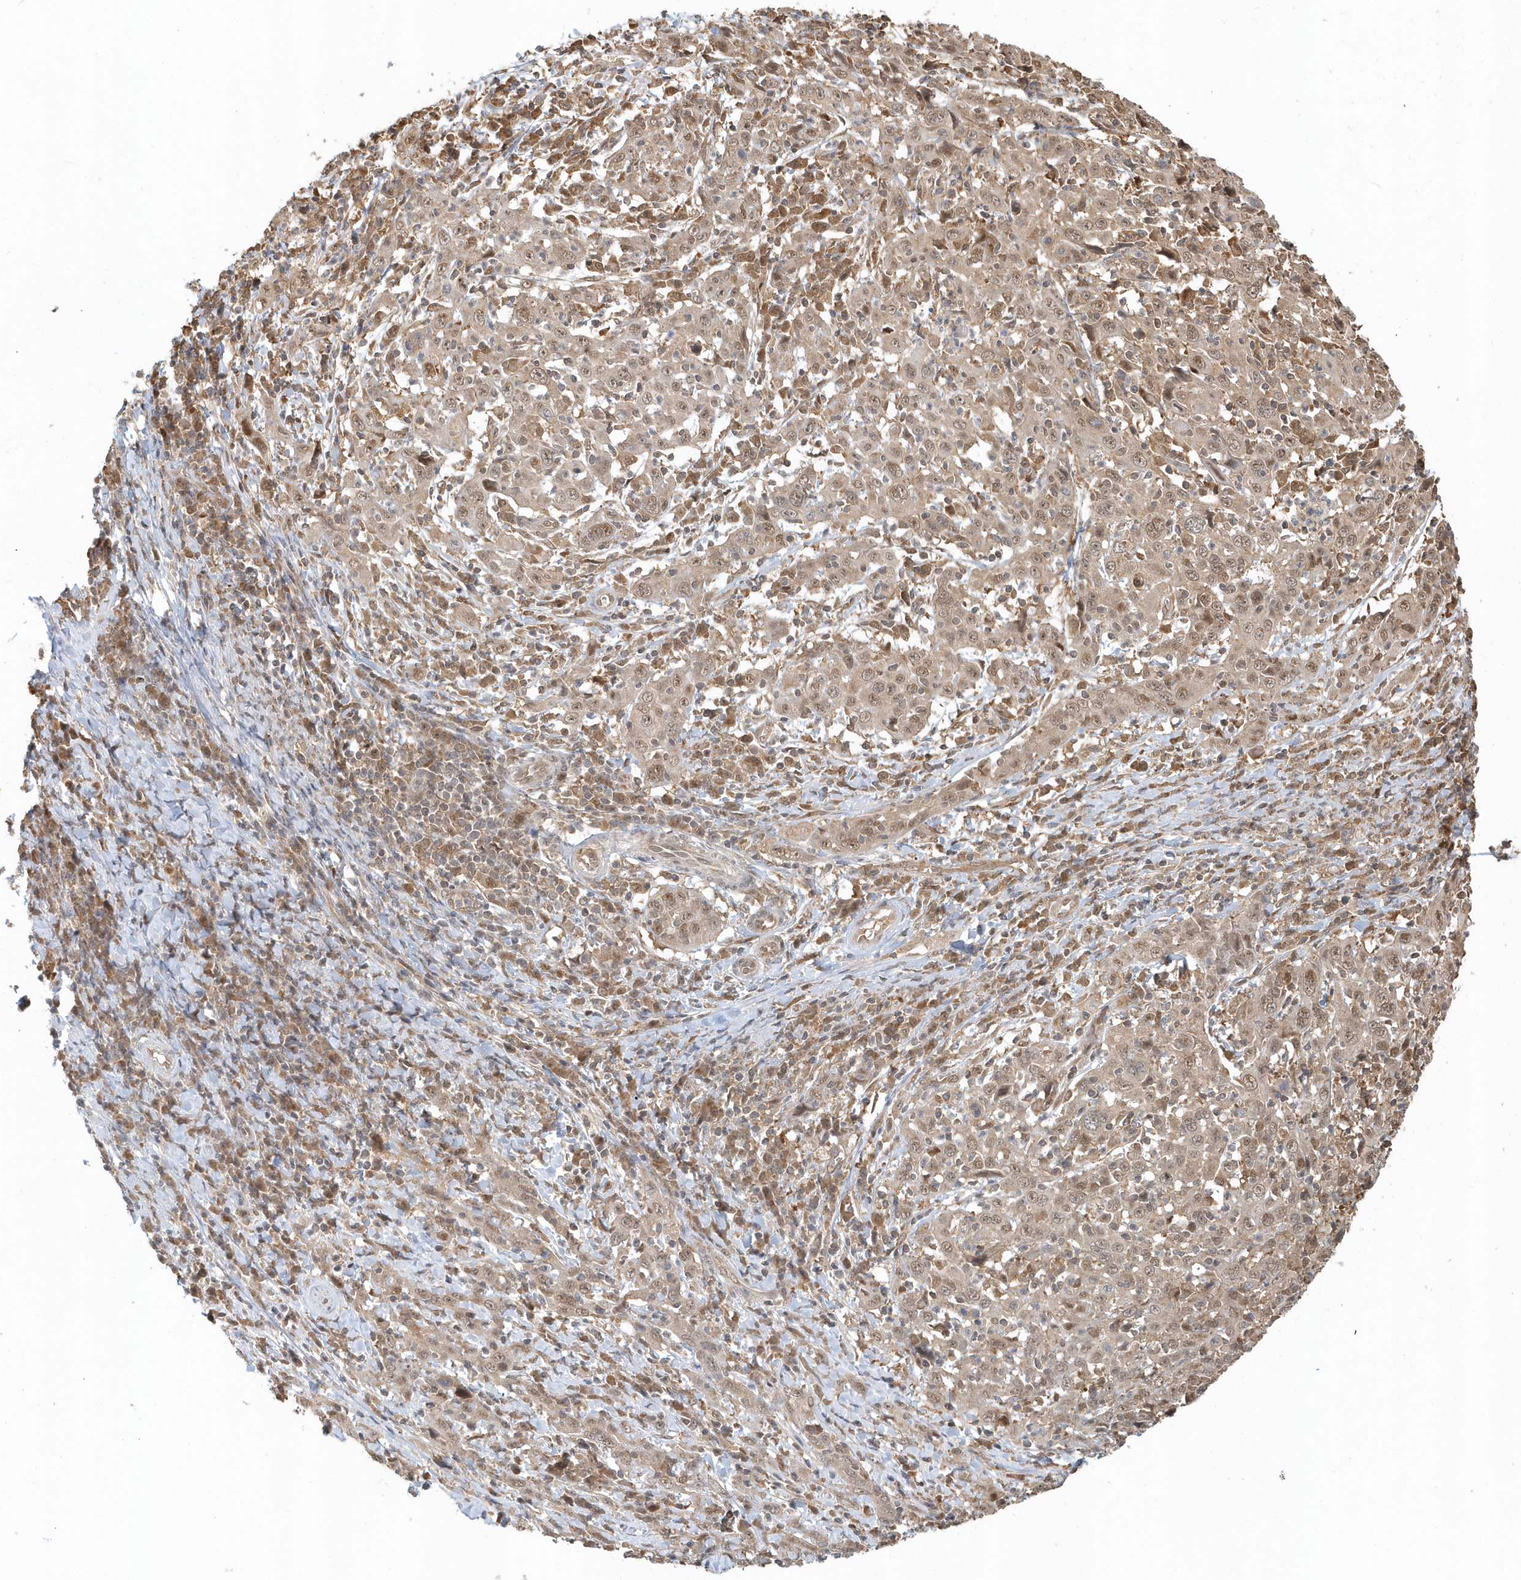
{"staining": {"intensity": "weak", "quantity": ">75%", "location": "cytoplasmic/membranous,nuclear"}, "tissue": "cervical cancer", "cell_type": "Tumor cells", "image_type": "cancer", "snomed": [{"axis": "morphology", "description": "Squamous cell carcinoma, NOS"}, {"axis": "topography", "description": "Cervix"}], "caption": "Squamous cell carcinoma (cervical) was stained to show a protein in brown. There is low levels of weak cytoplasmic/membranous and nuclear expression in about >75% of tumor cells. Ihc stains the protein in brown and the nuclei are stained blue.", "gene": "PSMD6", "patient": {"sex": "female", "age": 46}}